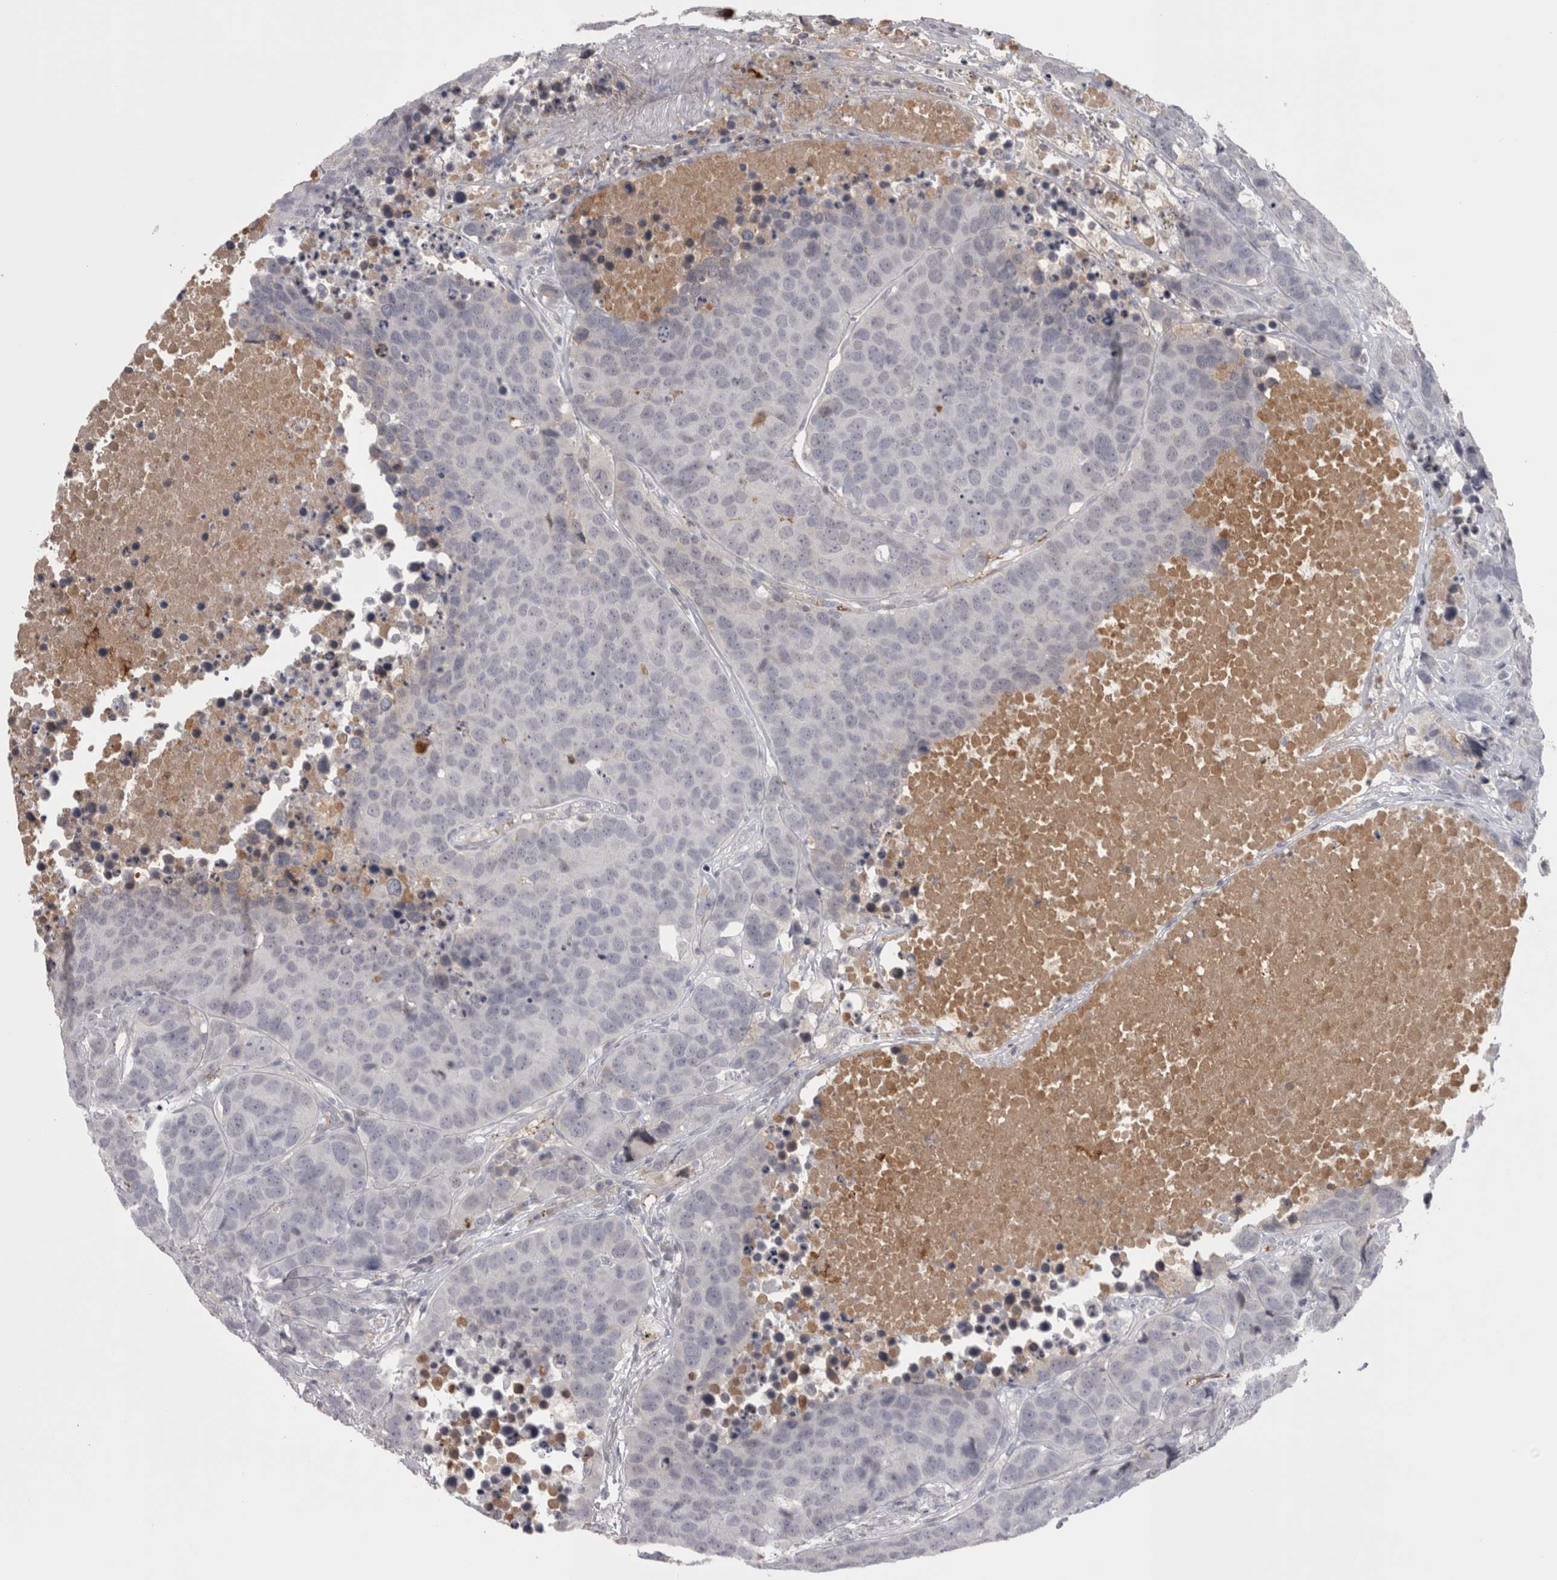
{"staining": {"intensity": "negative", "quantity": "none", "location": "none"}, "tissue": "carcinoid", "cell_type": "Tumor cells", "image_type": "cancer", "snomed": [{"axis": "morphology", "description": "Carcinoid, malignant, NOS"}, {"axis": "topography", "description": "Lung"}], "caption": "This is an immunohistochemistry (IHC) photomicrograph of malignant carcinoid. There is no expression in tumor cells.", "gene": "SAA4", "patient": {"sex": "male", "age": 60}}